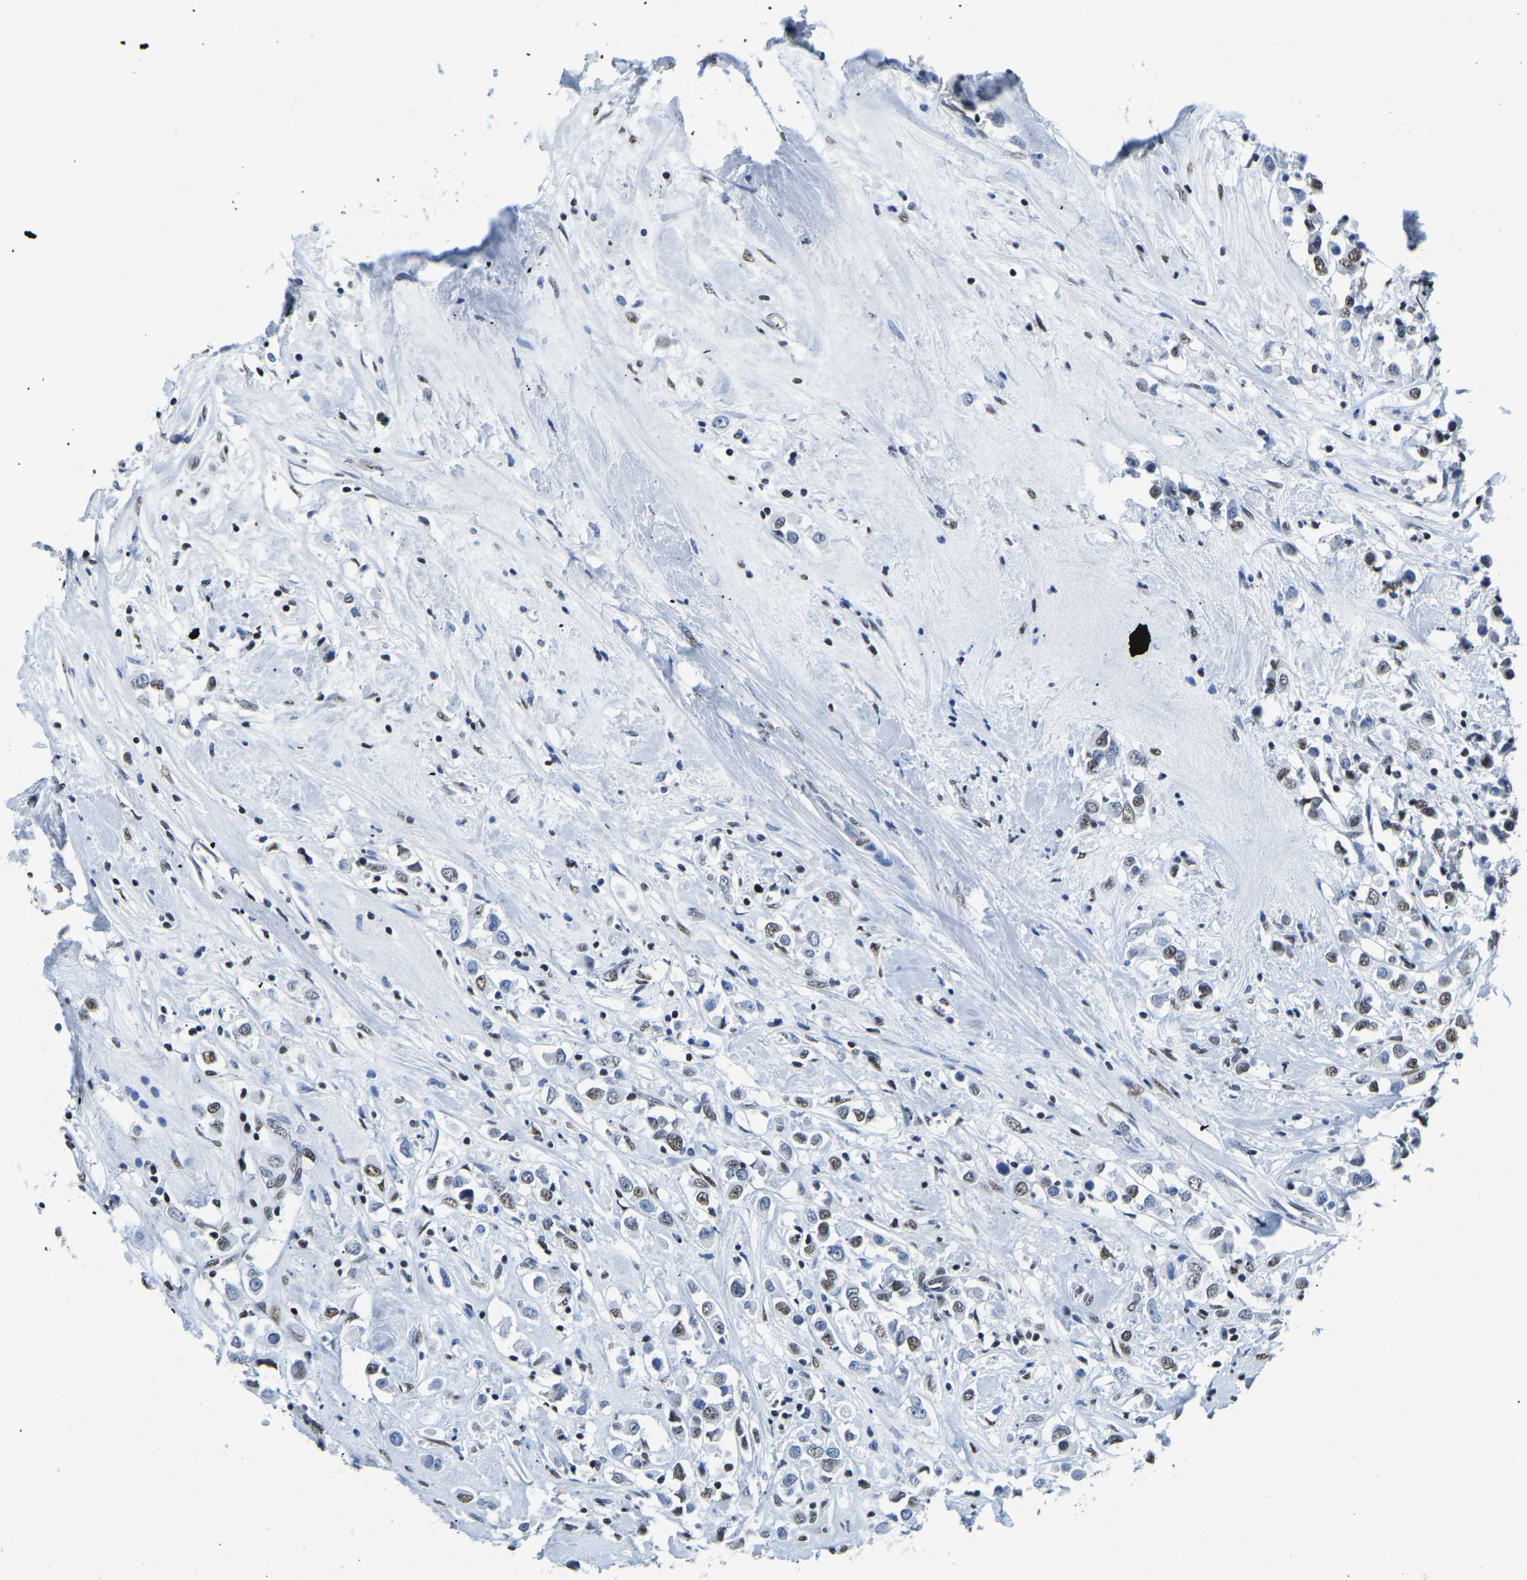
{"staining": {"intensity": "moderate", "quantity": "25%-75%", "location": "nuclear"}, "tissue": "breast cancer", "cell_type": "Tumor cells", "image_type": "cancer", "snomed": [{"axis": "morphology", "description": "Duct carcinoma"}, {"axis": "topography", "description": "Breast"}], "caption": "IHC of breast cancer (invasive ductal carcinoma) demonstrates medium levels of moderate nuclear expression in about 25%-75% of tumor cells. (Stains: DAB (3,3'-diaminobenzidine) in brown, nuclei in blue, Microscopy: brightfield microscopy at high magnification).", "gene": "UBA1", "patient": {"sex": "female", "age": 61}}